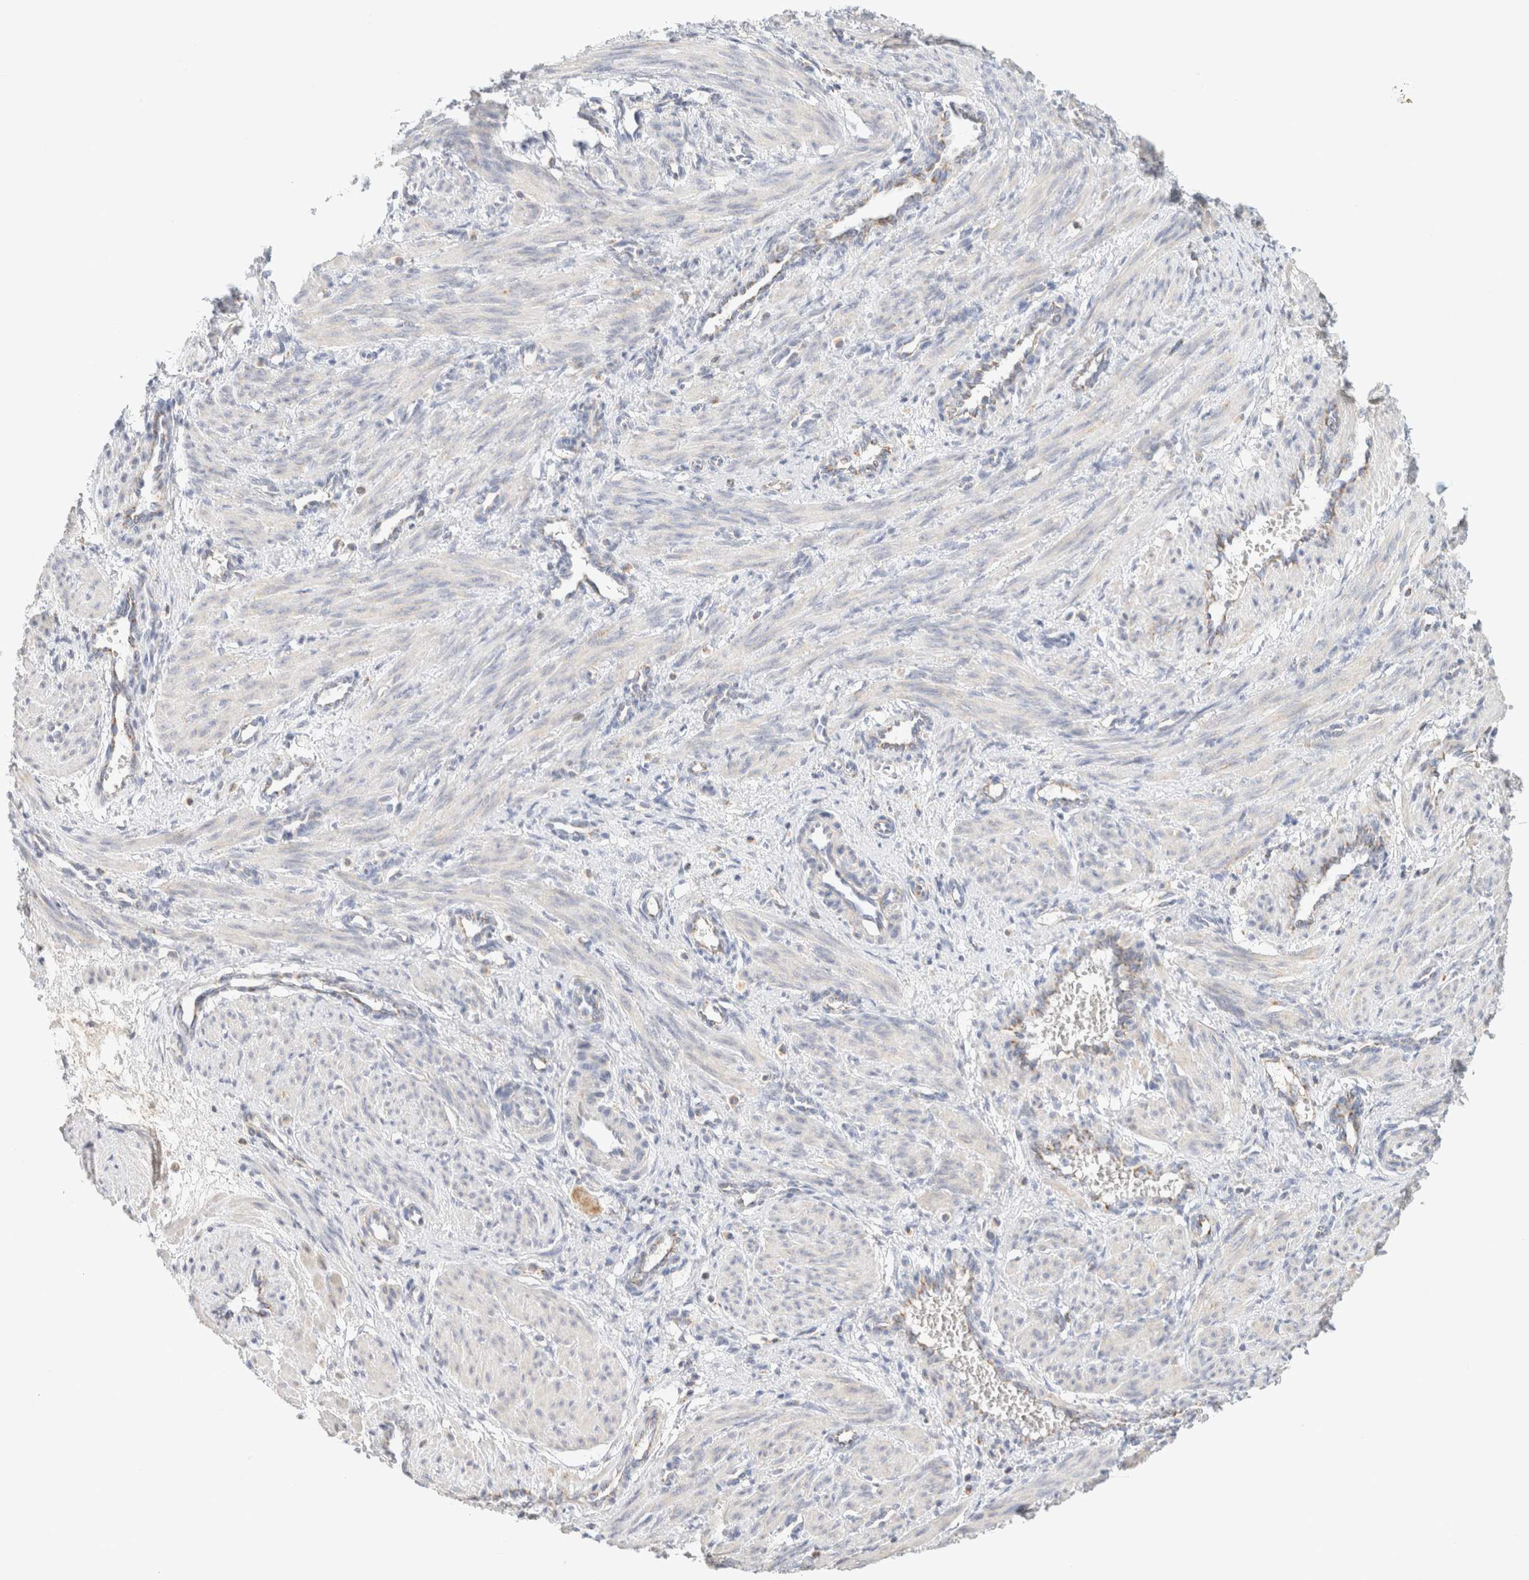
{"staining": {"intensity": "negative", "quantity": "none", "location": "none"}, "tissue": "smooth muscle", "cell_type": "Smooth muscle cells", "image_type": "normal", "snomed": [{"axis": "morphology", "description": "Normal tissue, NOS"}, {"axis": "topography", "description": "Endometrium"}], "caption": "Smooth muscle was stained to show a protein in brown. There is no significant expression in smooth muscle cells.", "gene": "HDHD3", "patient": {"sex": "female", "age": 33}}